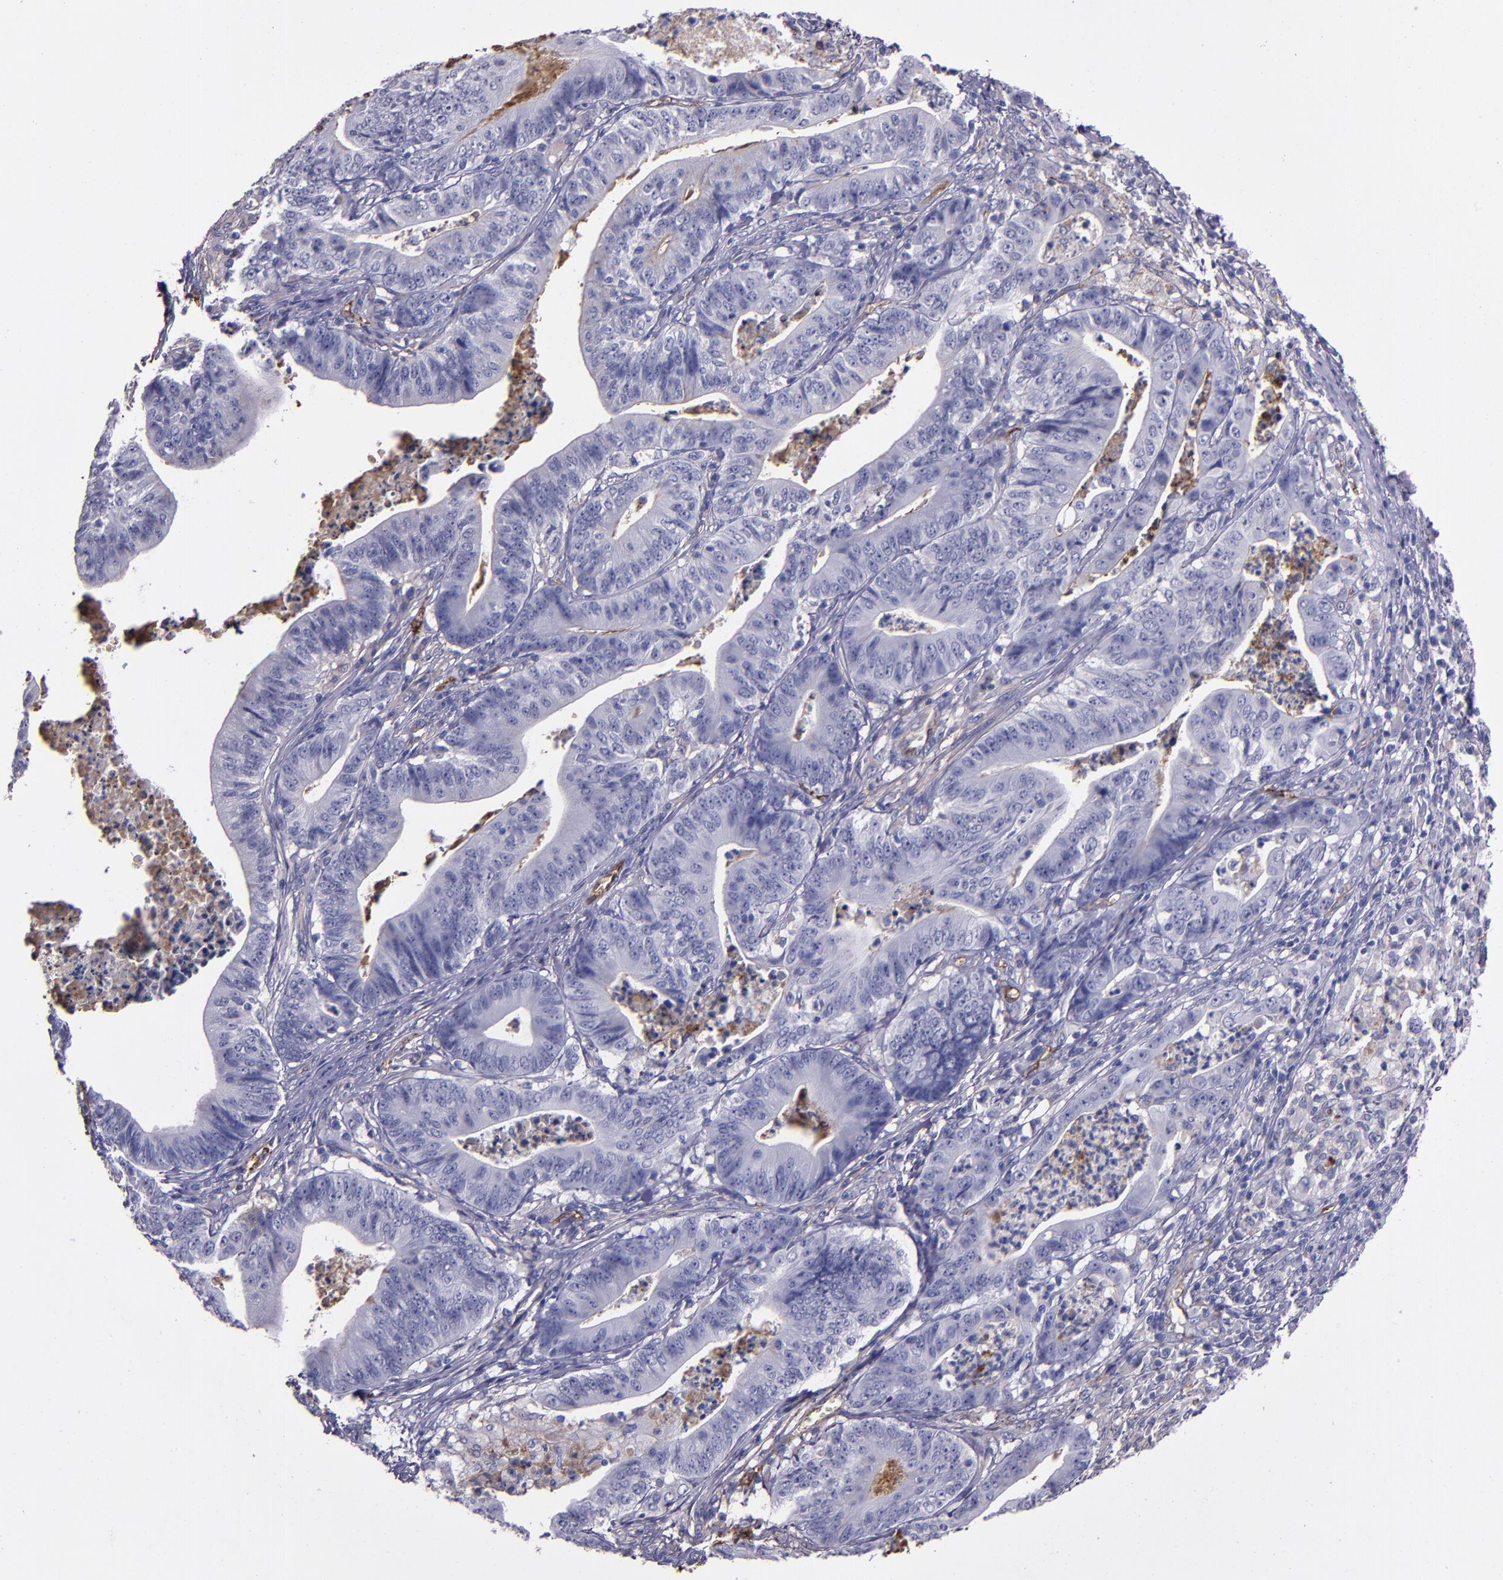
{"staining": {"intensity": "negative", "quantity": "none", "location": "none"}, "tissue": "stomach cancer", "cell_type": "Tumor cells", "image_type": "cancer", "snomed": [{"axis": "morphology", "description": "Adenocarcinoma, NOS"}, {"axis": "topography", "description": "Stomach, lower"}], "caption": "An IHC micrograph of stomach adenocarcinoma is shown. There is no staining in tumor cells of stomach adenocarcinoma. (IHC, brightfield microscopy, high magnification).", "gene": "A2M", "patient": {"sex": "female", "age": 86}}